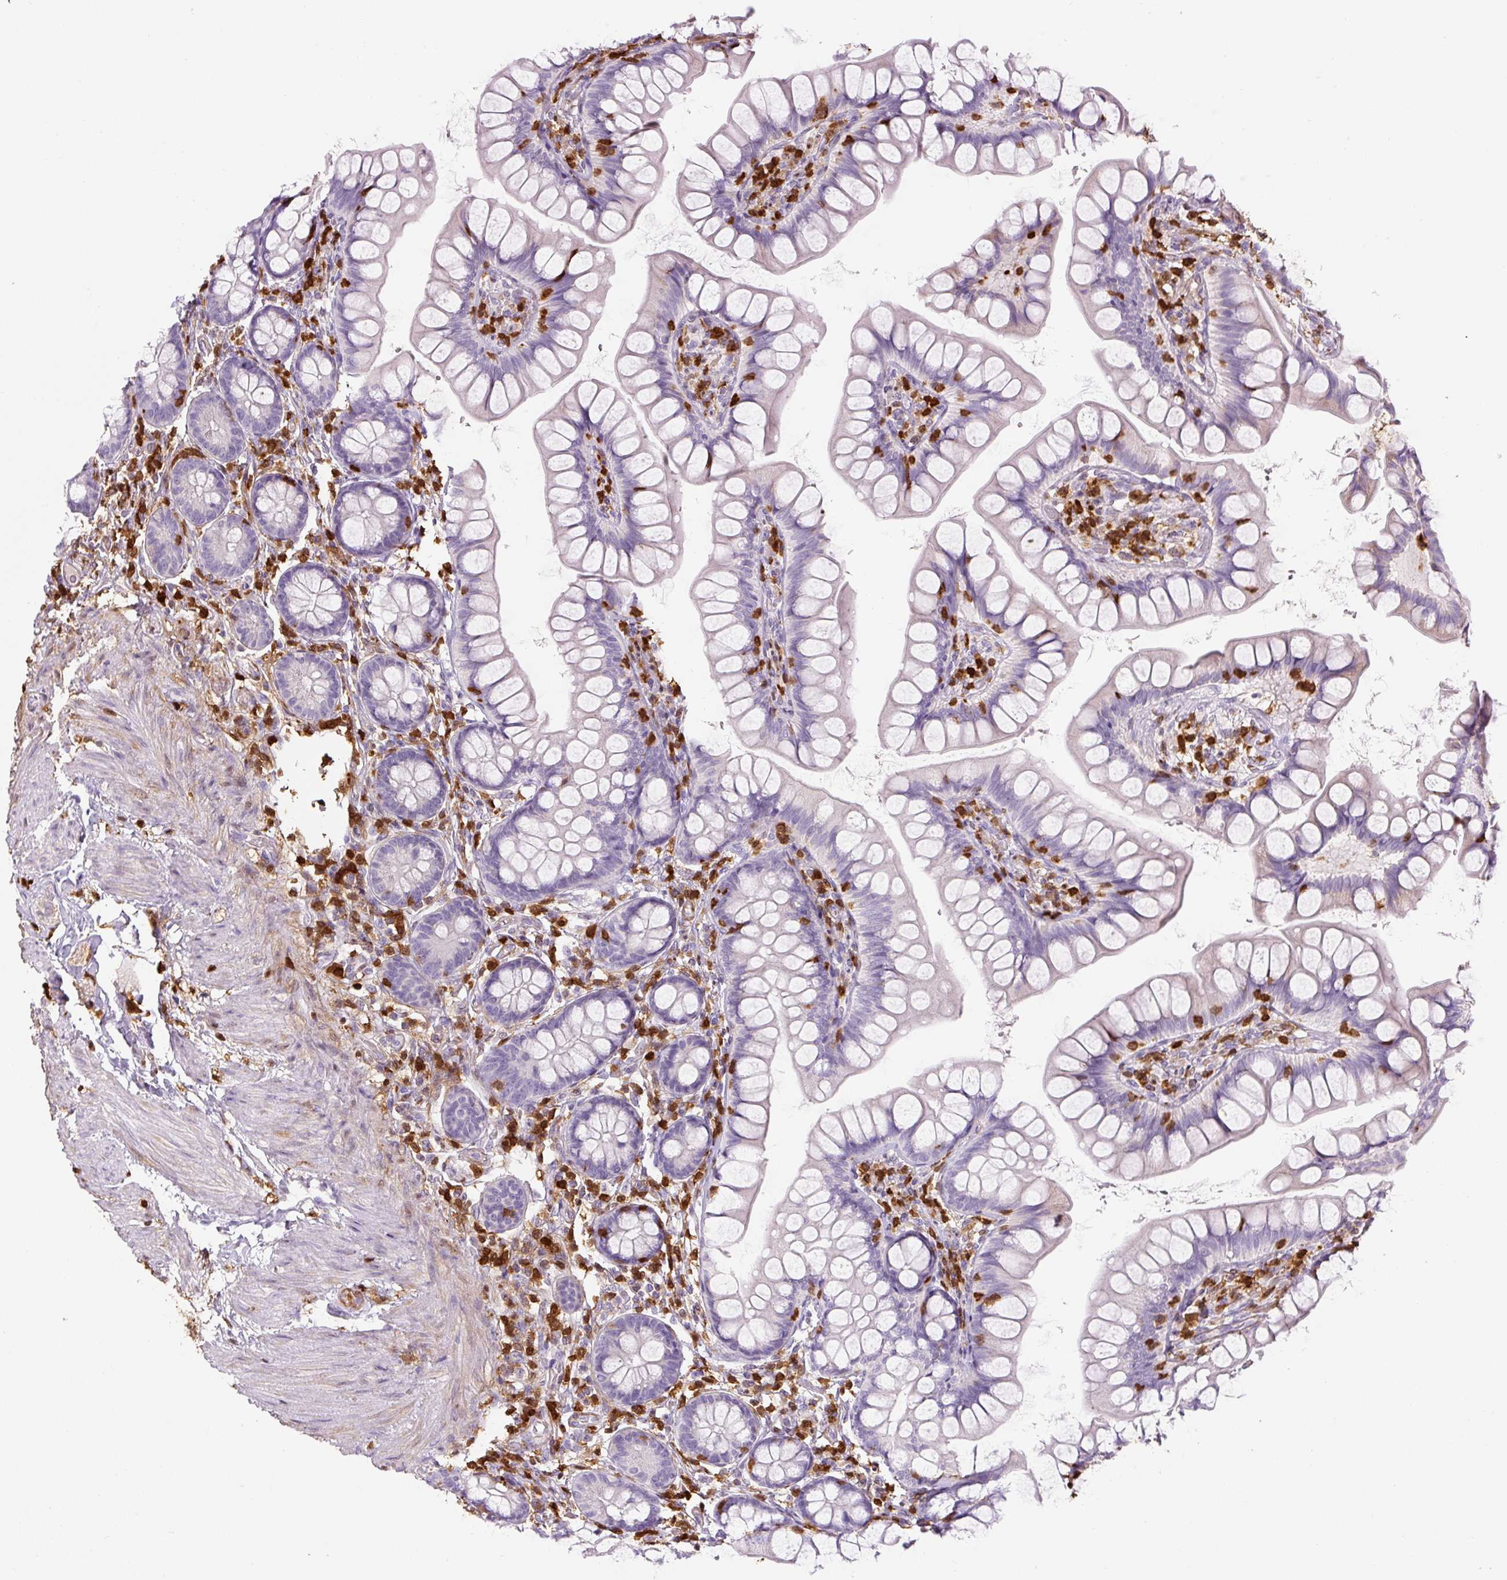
{"staining": {"intensity": "negative", "quantity": "none", "location": "none"}, "tissue": "small intestine", "cell_type": "Glandular cells", "image_type": "normal", "snomed": [{"axis": "morphology", "description": "Normal tissue, NOS"}, {"axis": "topography", "description": "Small intestine"}], "caption": "DAB immunohistochemical staining of benign human small intestine exhibits no significant expression in glandular cells. (Brightfield microscopy of DAB (3,3'-diaminobenzidine) immunohistochemistry (IHC) at high magnification).", "gene": "S100A4", "patient": {"sex": "male", "age": 70}}